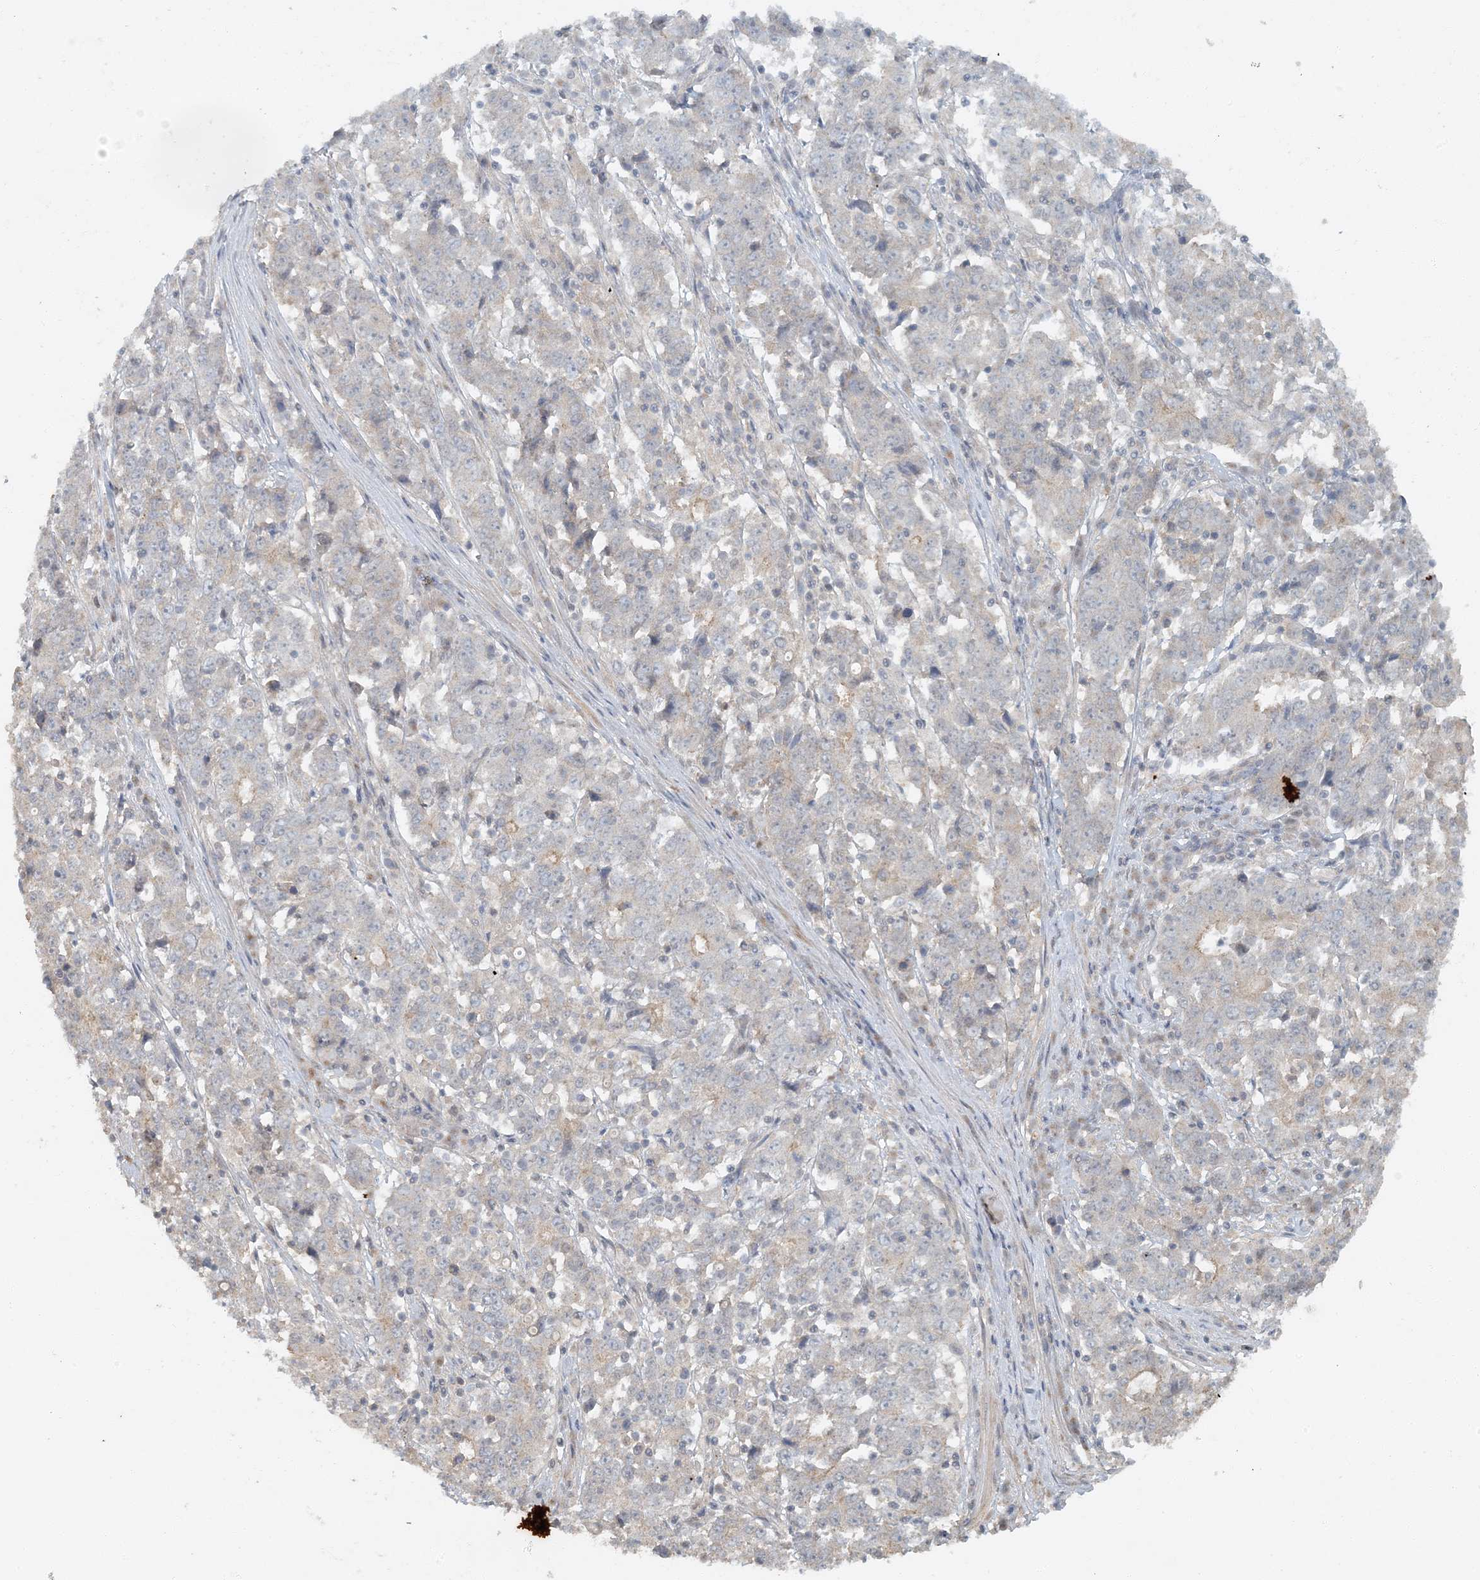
{"staining": {"intensity": "negative", "quantity": "none", "location": "none"}, "tissue": "stomach cancer", "cell_type": "Tumor cells", "image_type": "cancer", "snomed": [{"axis": "morphology", "description": "Adenocarcinoma, NOS"}, {"axis": "topography", "description": "Stomach"}], "caption": "IHC histopathology image of adenocarcinoma (stomach) stained for a protein (brown), which displays no positivity in tumor cells. (Brightfield microscopy of DAB (3,3'-diaminobenzidine) immunohistochemistry at high magnification).", "gene": "AK9", "patient": {"sex": "male", "age": 59}}